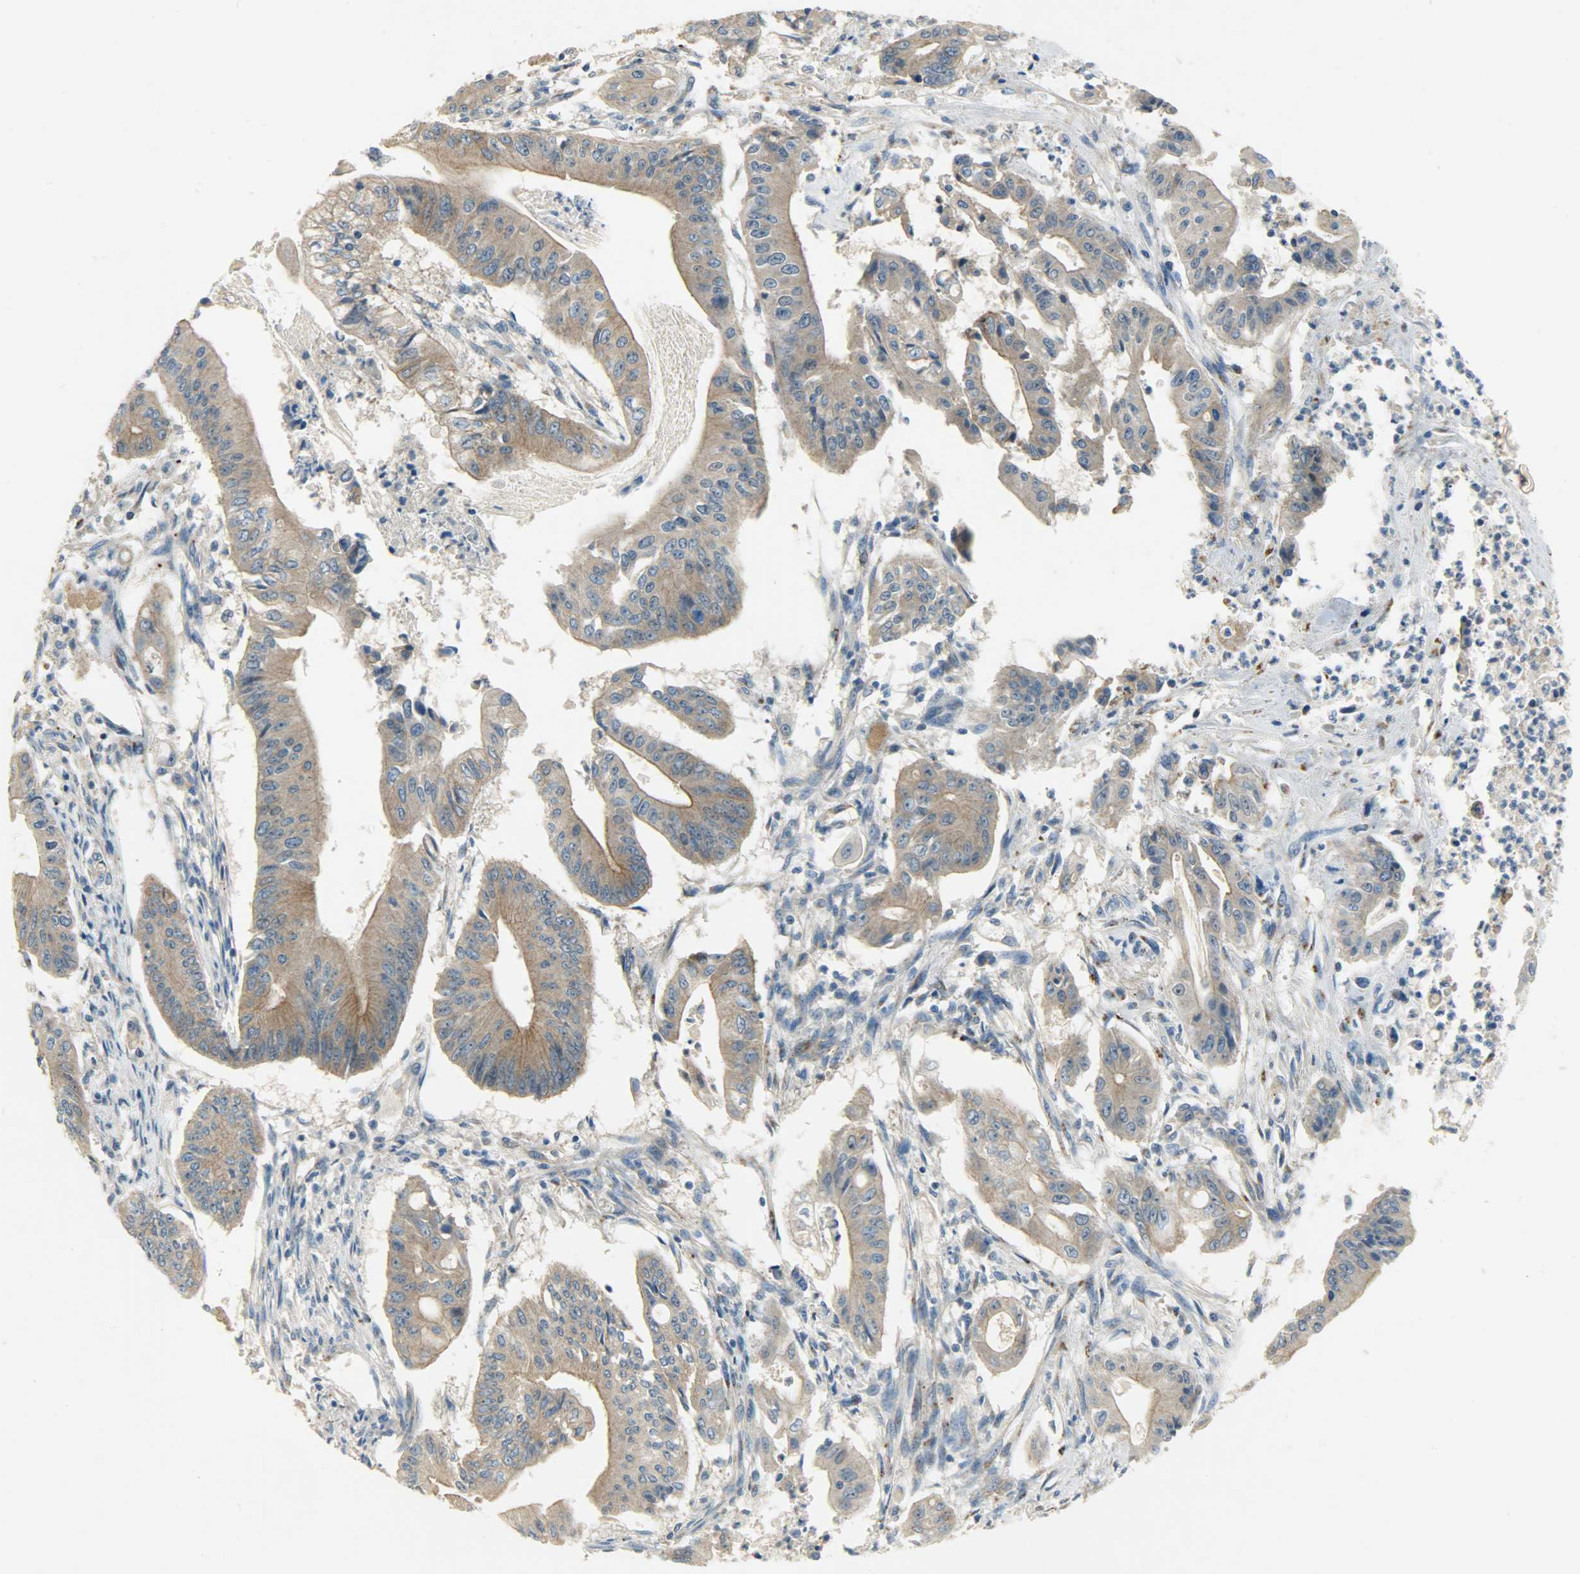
{"staining": {"intensity": "moderate", "quantity": ">75%", "location": "cytoplasmic/membranous"}, "tissue": "pancreatic cancer", "cell_type": "Tumor cells", "image_type": "cancer", "snomed": [{"axis": "morphology", "description": "Normal tissue, NOS"}, {"axis": "topography", "description": "Lymph node"}], "caption": "Human pancreatic cancer stained with a protein marker reveals moderate staining in tumor cells.", "gene": "KIAA1217", "patient": {"sex": "male", "age": 62}}